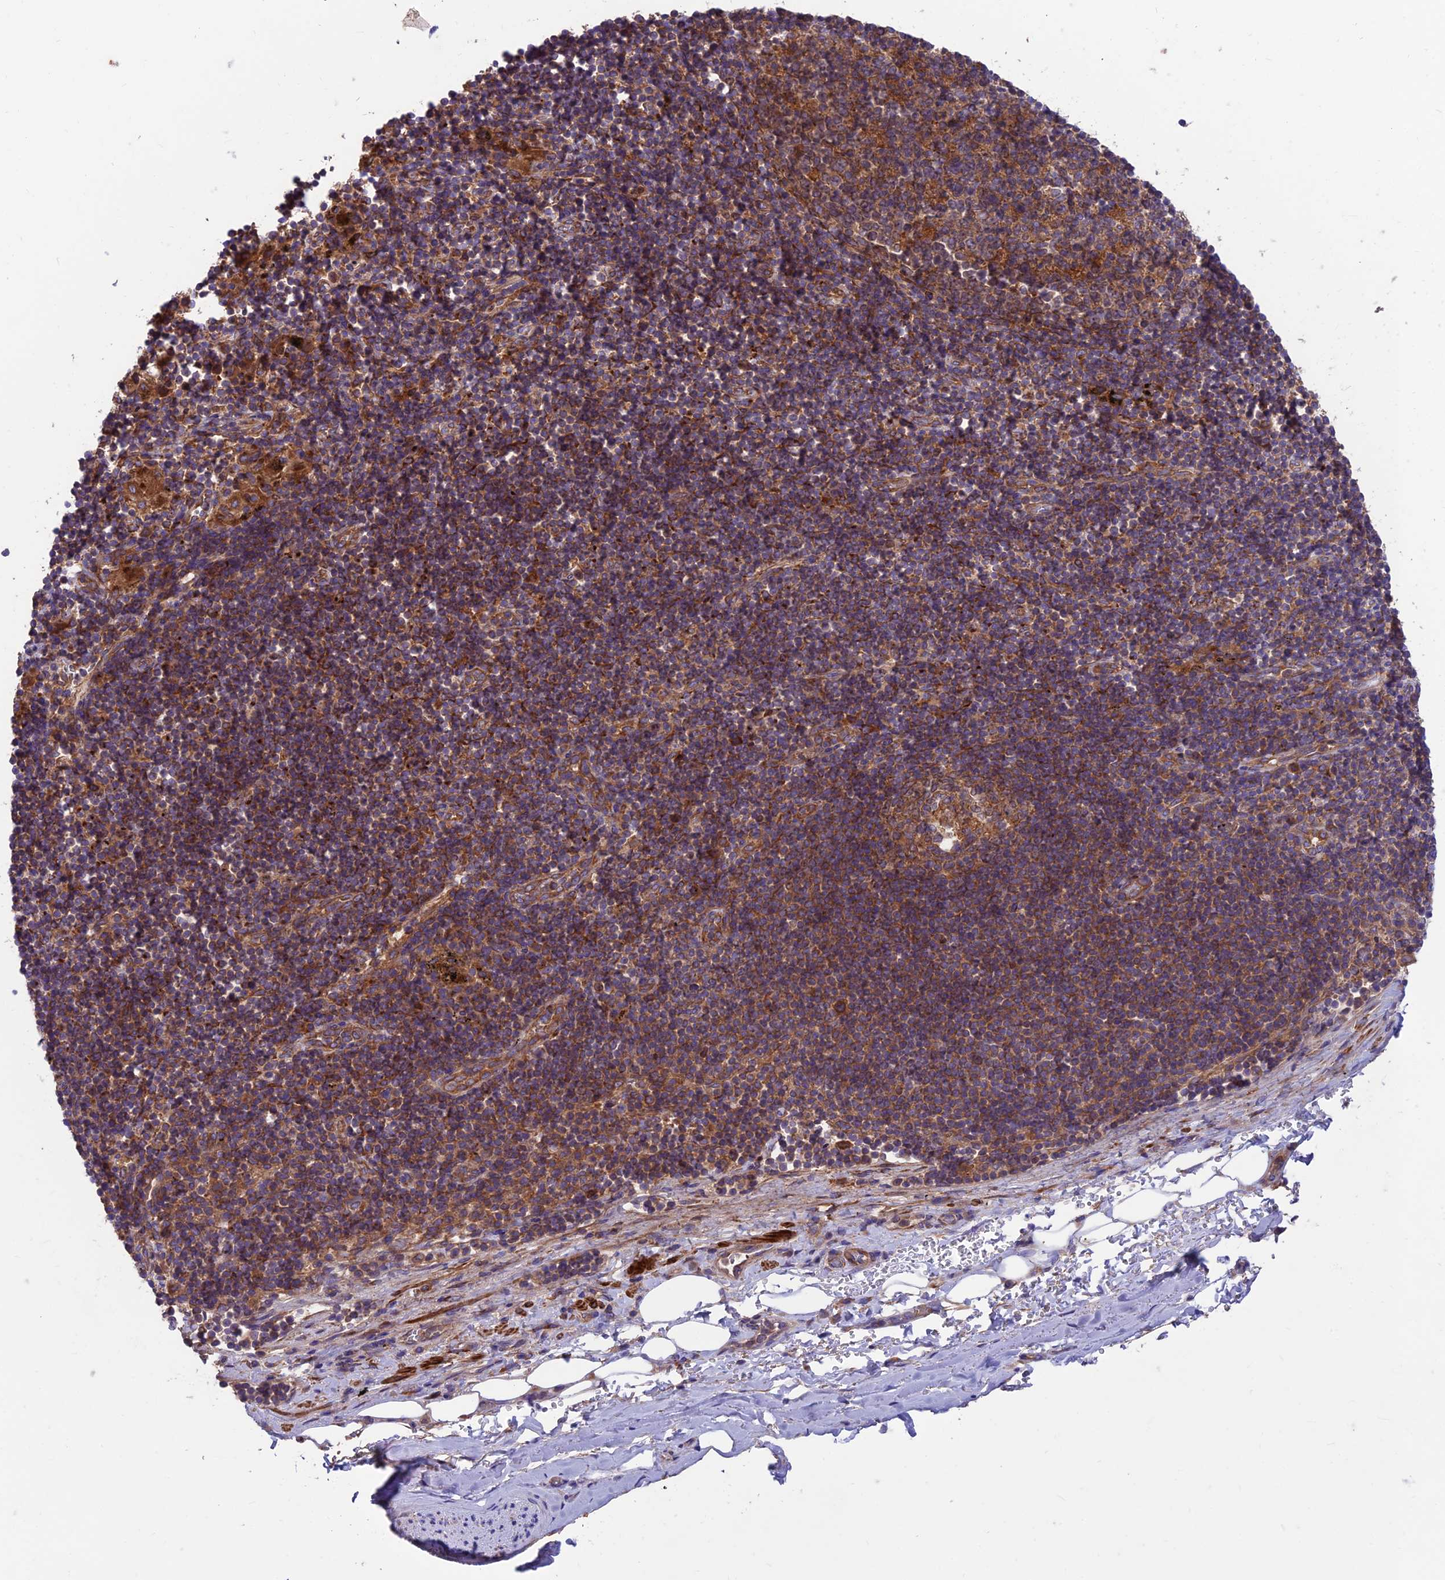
{"staining": {"intensity": "negative", "quantity": "none", "location": "none"}, "tissue": "adipose tissue", "cell_type": "Adipocytes", "image_type": "normal", "snomed": [{"axis": "morphology", "description": "Normal tissue, NOS"}, {"axis": "topography", "description": "Lymph node"}, {"axis": "topography", "description": "Cartilage tissue"}, {"axis": "topography", "description": "Bronchus"}], "caption": "This is an immunohistochemistry micrograph of unremarkable human adipose tissue. There is no staining in adipocytes.", "gene": "VPS16", "patient": {"sex": "male", "age": 63}}